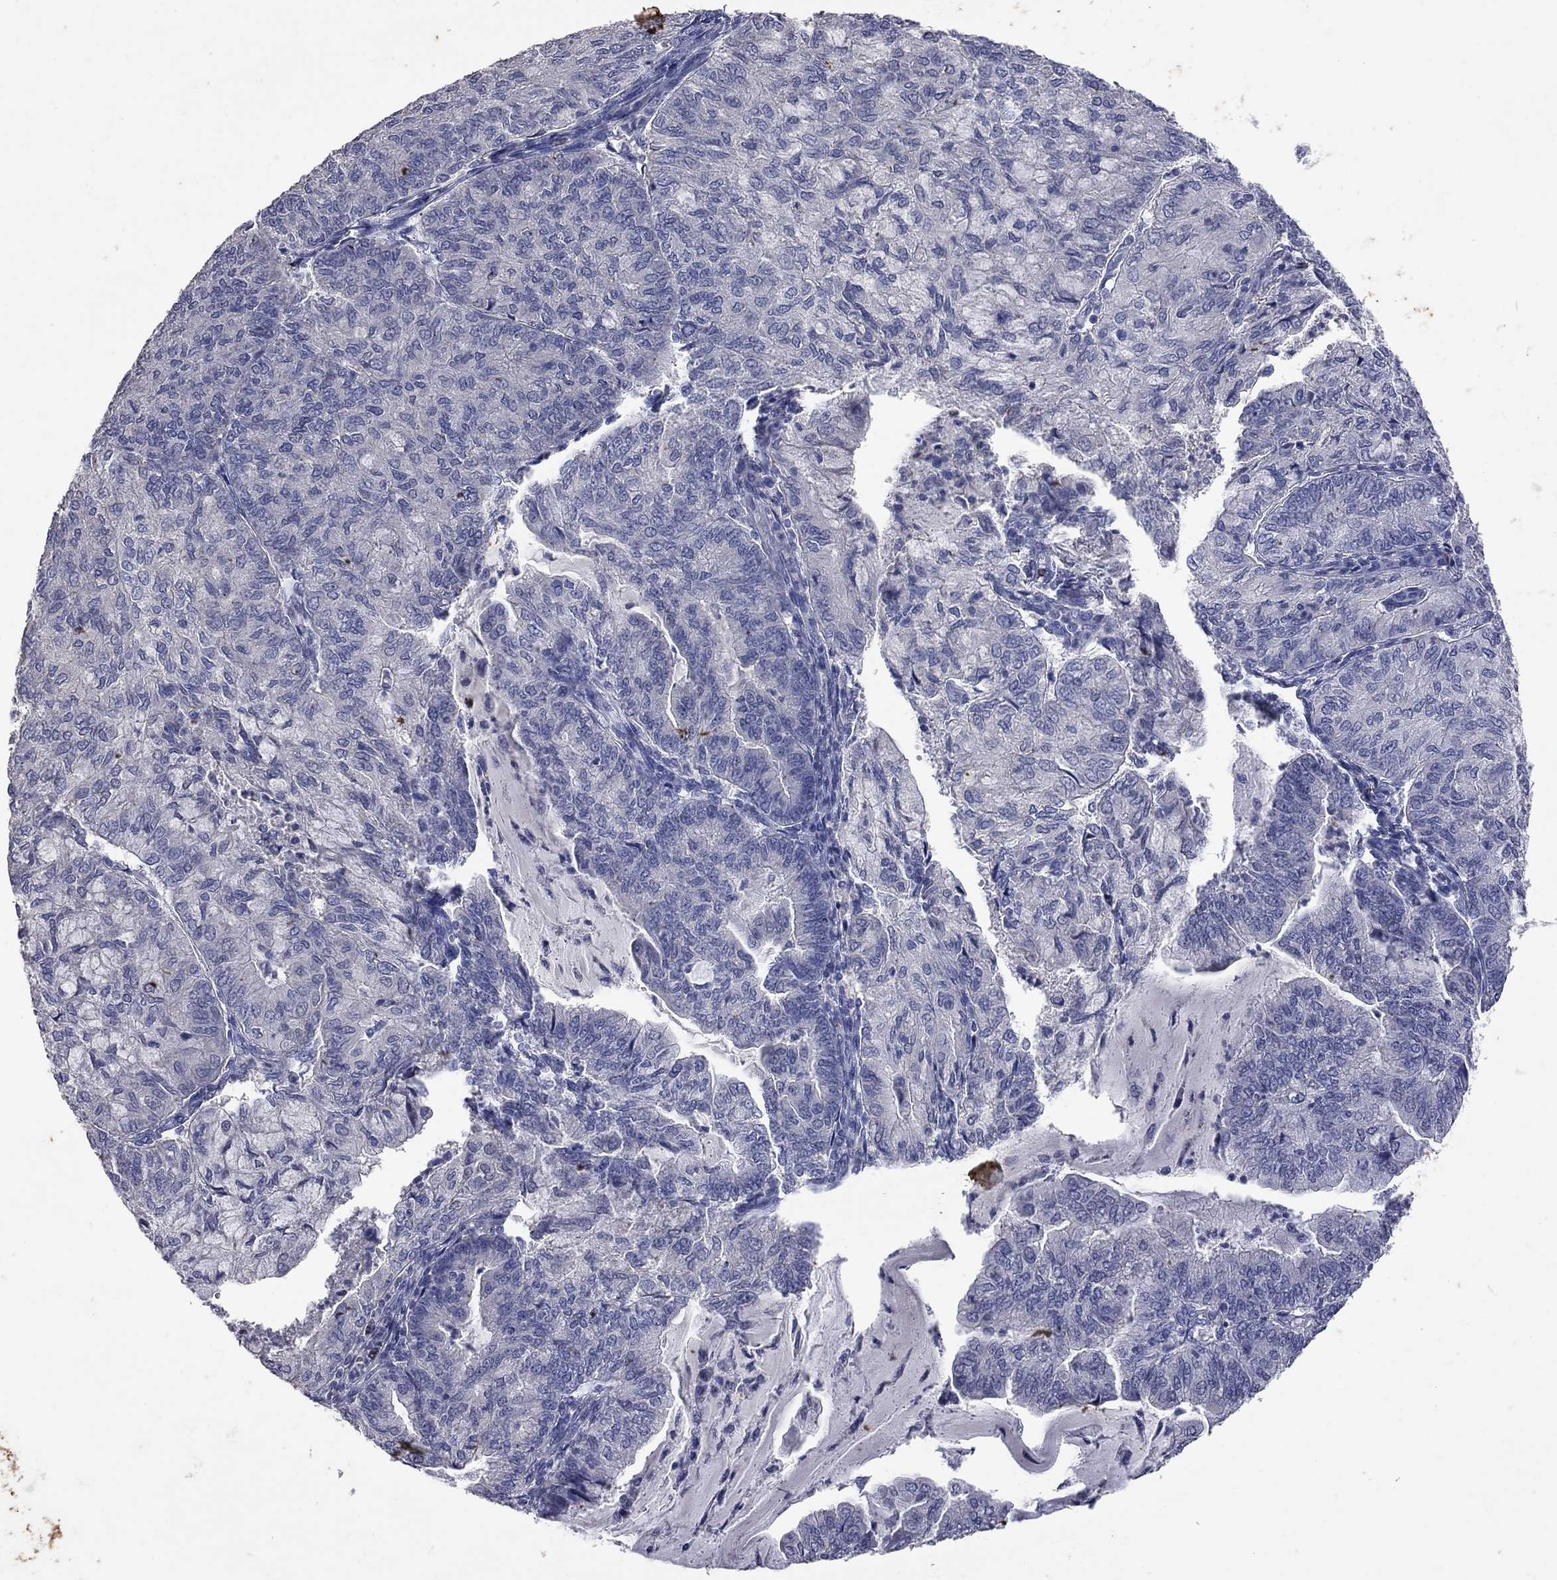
{"staining": {"intensity": "negative", "quantity": "none", "location": "none"}, "tissue": "endometrial cancer", "cell_type": "Tumor cells", "image_type": "cancer", "snomed": [{"axis": "morphology", "description": "Adenocarcinoma, NOS"}, {"axis": "topography", "description": "Endometrium"}], "caption": "Immunohistochemistry image of human endometrial adenocarcinoma stained for a protein (brown), which reveals no expression in tumor cells.", "gene": "NOS2", "patient": {"sex": "female", "age": 82}}